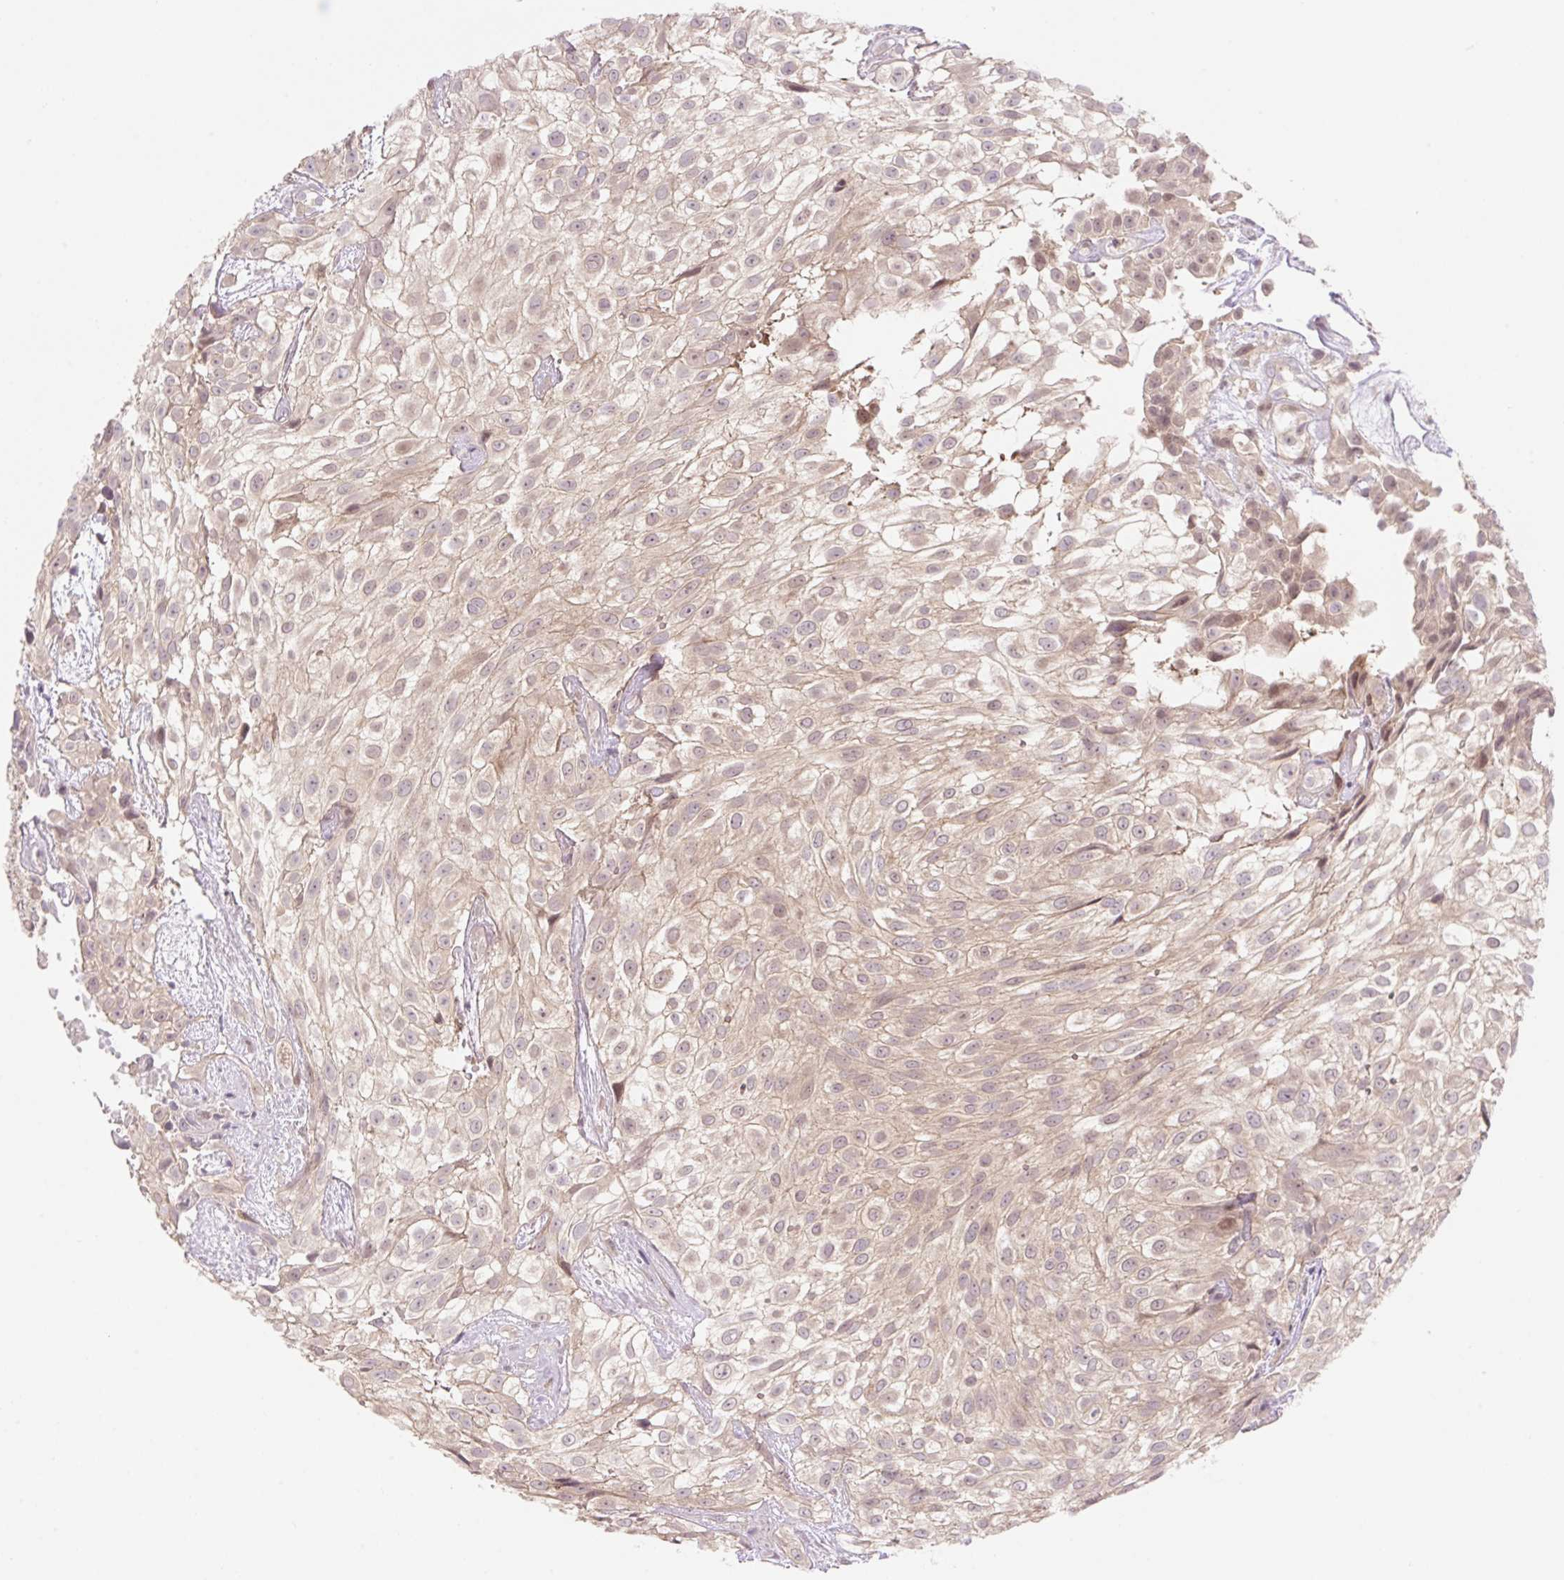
{"staining": {"intensity": "weak", "quantity": ">75%", "location": "cytoplasmic/membranous,nuclear"}, "tissue": "urothelial cancer", "cell_type": "Tumor cells", "image_type": "cancer", "snomed": [{"axis": "morphology", "description": "Urothelial carcinoma, High grade"}, {"axis": "topography", "description": "Urinary bladder"}], "caption": "Human urothelial cancer stained with a brown dye displays weak cytoplasmic/membranous and nuclear positive staining in about >75% of tumor cells.", "gene": "VPS25", "patient": {"sex": "male", "age": 56}}